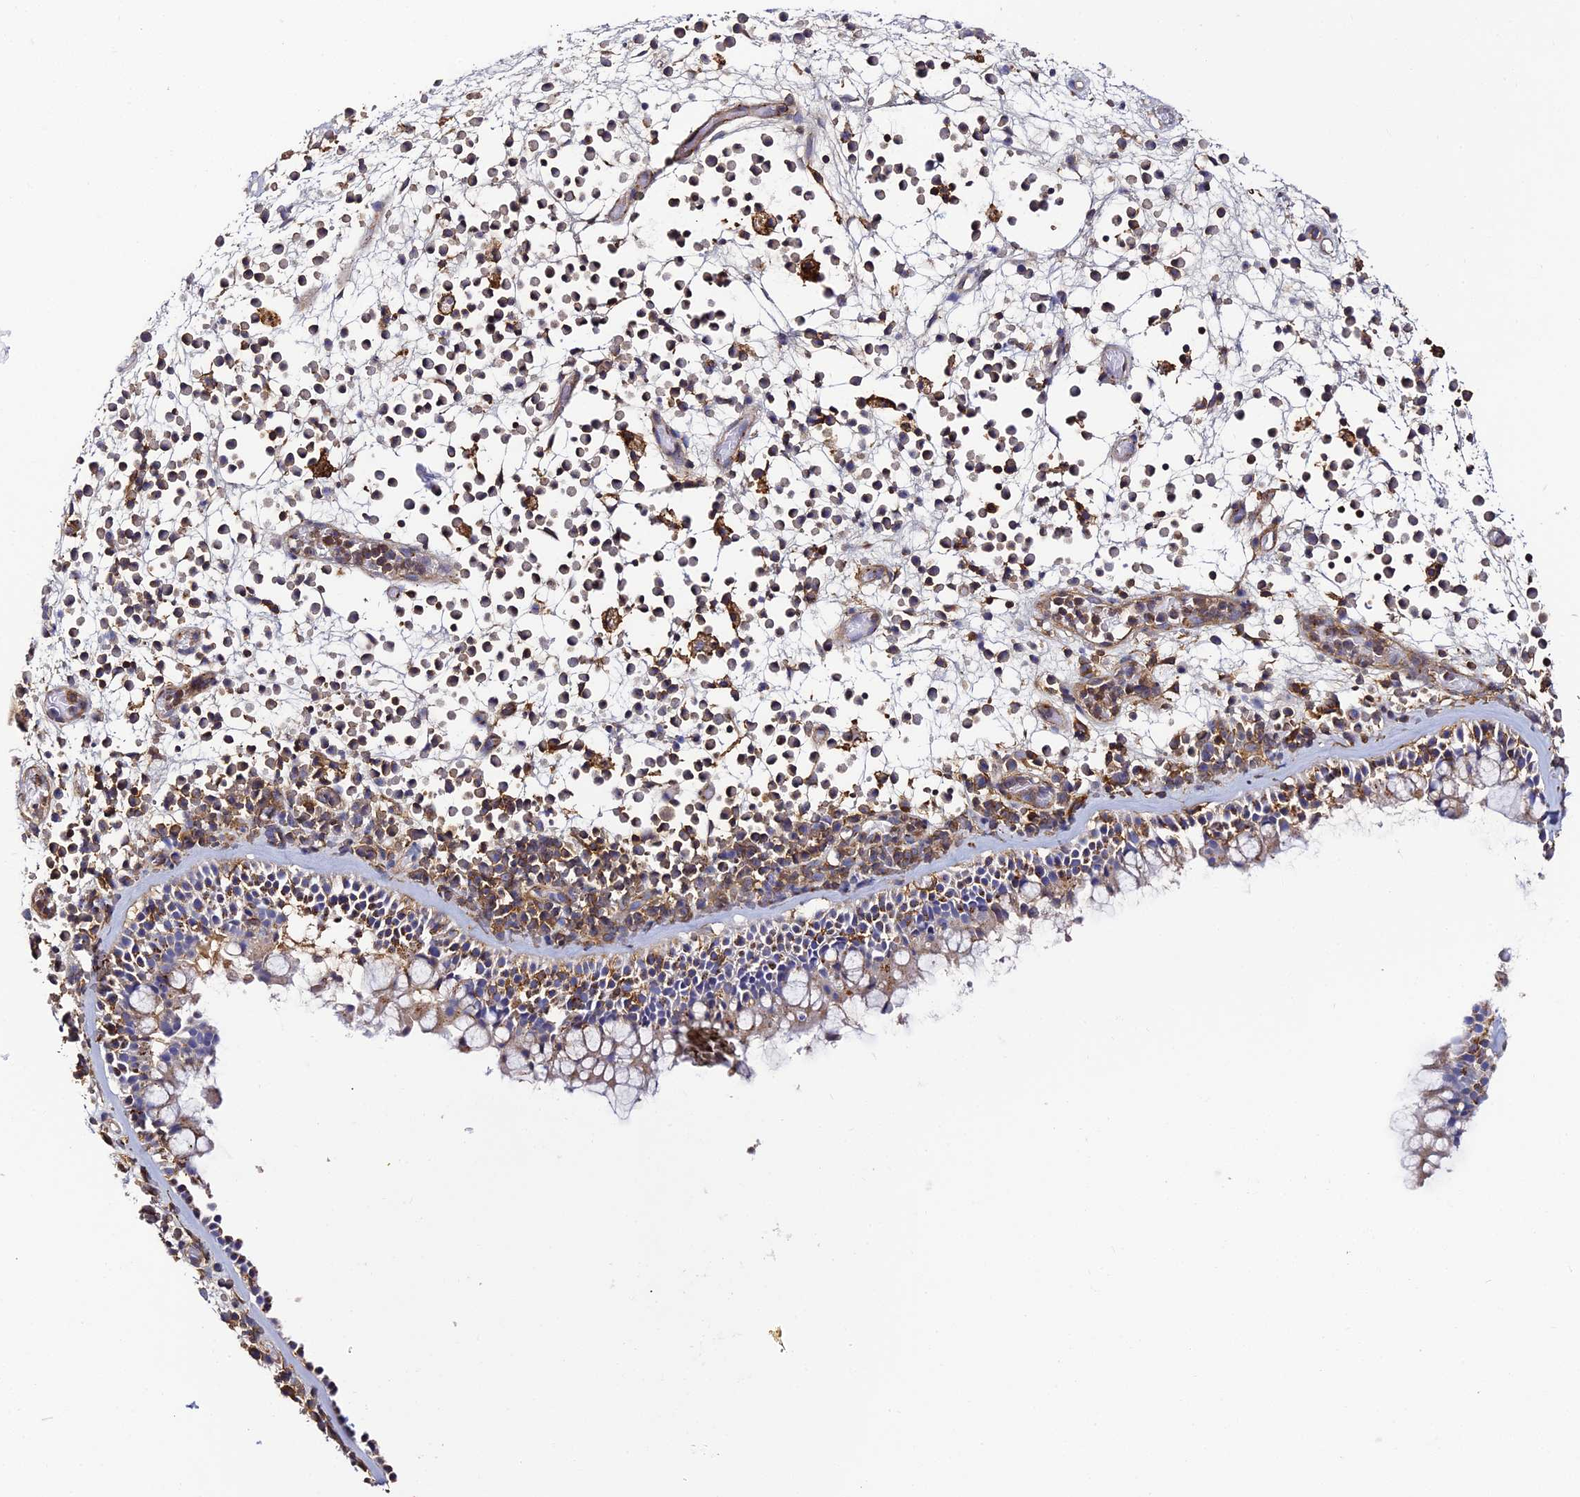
{"staining": {"intensity": "moderate", "quantity": "25%-75%", "location": "cytoplasmic/membranous"}, "tissue": "nasopharynx", "cell_type": "Respiratory epithelial cells", "image_type": "normal", "snomed": [{"axis": "morphology", "description": "Normal tissue, NOS"}, {"axis": "morphology", "description": "Inflammation, NOS"}, {"axis": "morphology", "description": "Malignant melanoma, Metastatic site"}, {"axis": "topography", "description": "Nasopharynx"}], "caption": "This image shows immunohistochemistry (IHC) staining of unremarkable nasopharynx, with medium moderate cytoplasmic/membranous expression in about 25%-75% of respiratory epithelial cells.", "gene": "TRPV2", "patient": {"sex": "male", "age": 70}}